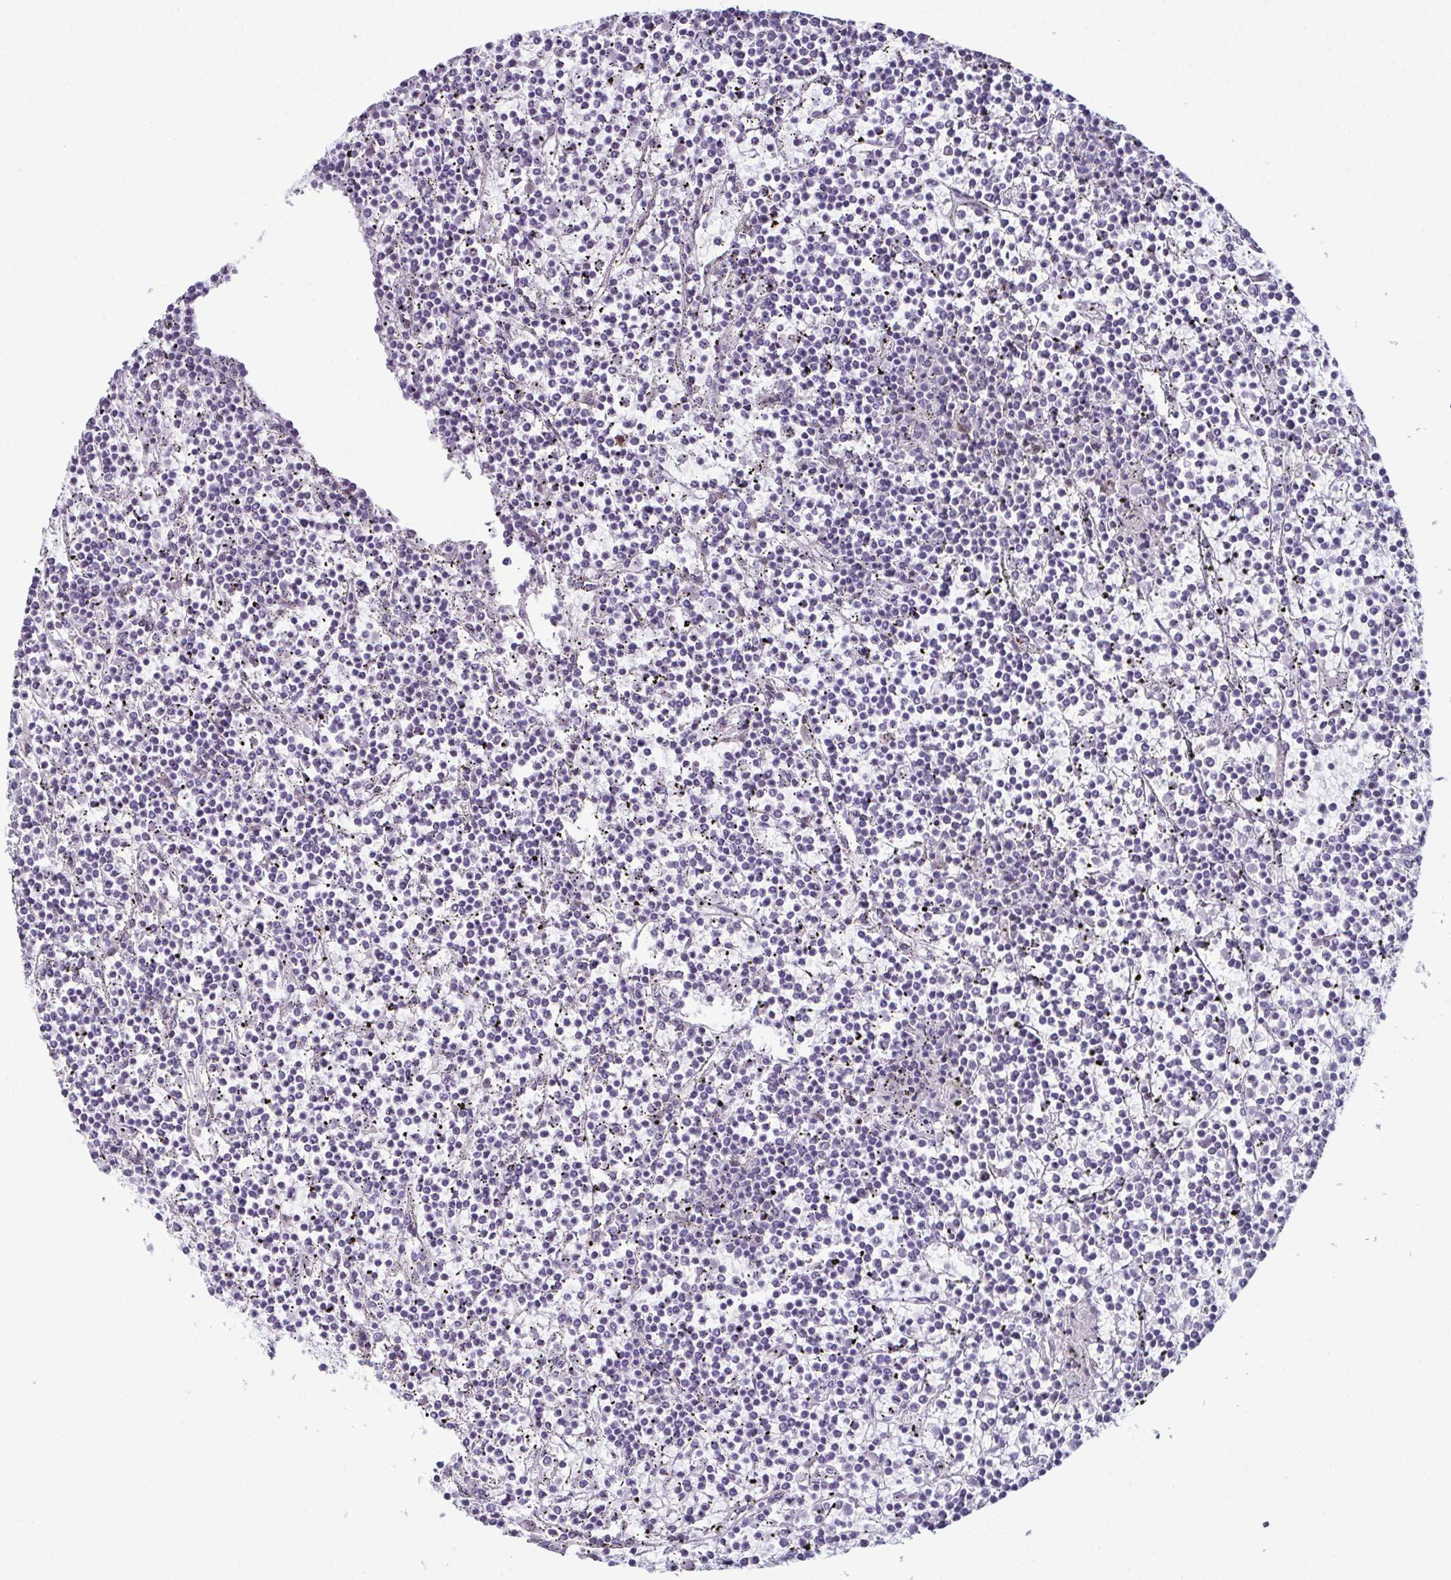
{"staining": {"intensity": "negative", "quantity": "none", "location": "none"}, "tissue": "lymphoma", "cell_type": "Tumor cells", "image_type": "cancer", "snomed": [{"axis": "morphology", "description": "Malignant lymphoma, non-Hodgkin's type, Low grade"}, {"axis": "topography", "description": "Spleen"}], "caption": "This is an immunohistochemistry (IHC) photomicrograph of low-grade malignant lymphoma, non-Hodgkin's type. There is no staining in tumor cells.", "gene": "RBM7", "patient": {"sex": "female", "age": 19}}